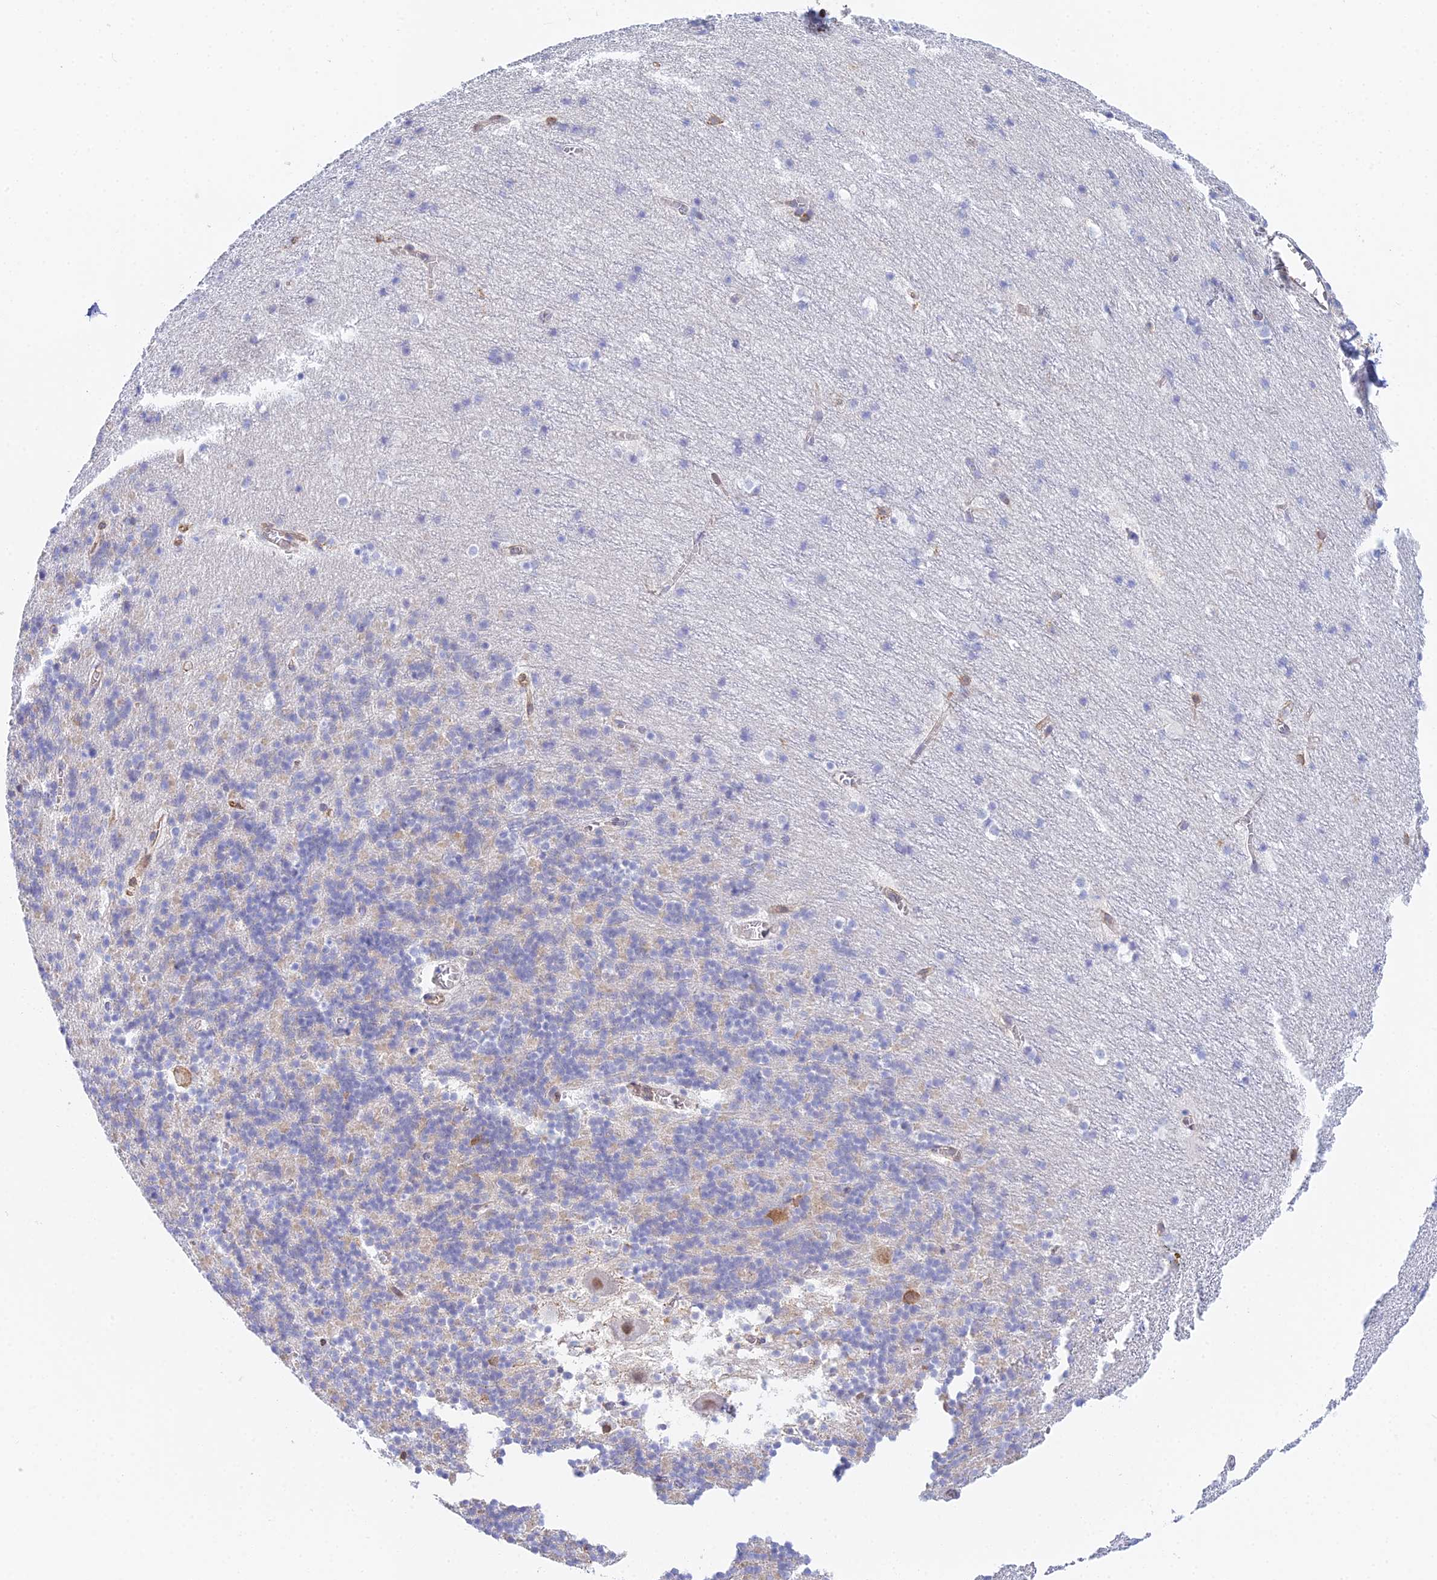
{"staining": {"intensity": "weak", "quantity": "<25%", "location": "cytoplasmic/membranous"}, "tissue": "cerebellum", "cell_type": "Cells in granular layer", "image_type": "normal", "snomed": [{"axis": "morphology", "description": "Normal tissue, NOS"}, {"axis": "topography", "description": "Cerebellum"}], "caption": "IHC photomicrograph of benign cerebellum: human cerebellum stained with DAB shows no significant protein expression in cells in granular layer.", "gene": "MXRA7", "patient": {"sex": "male", "age": 45}}